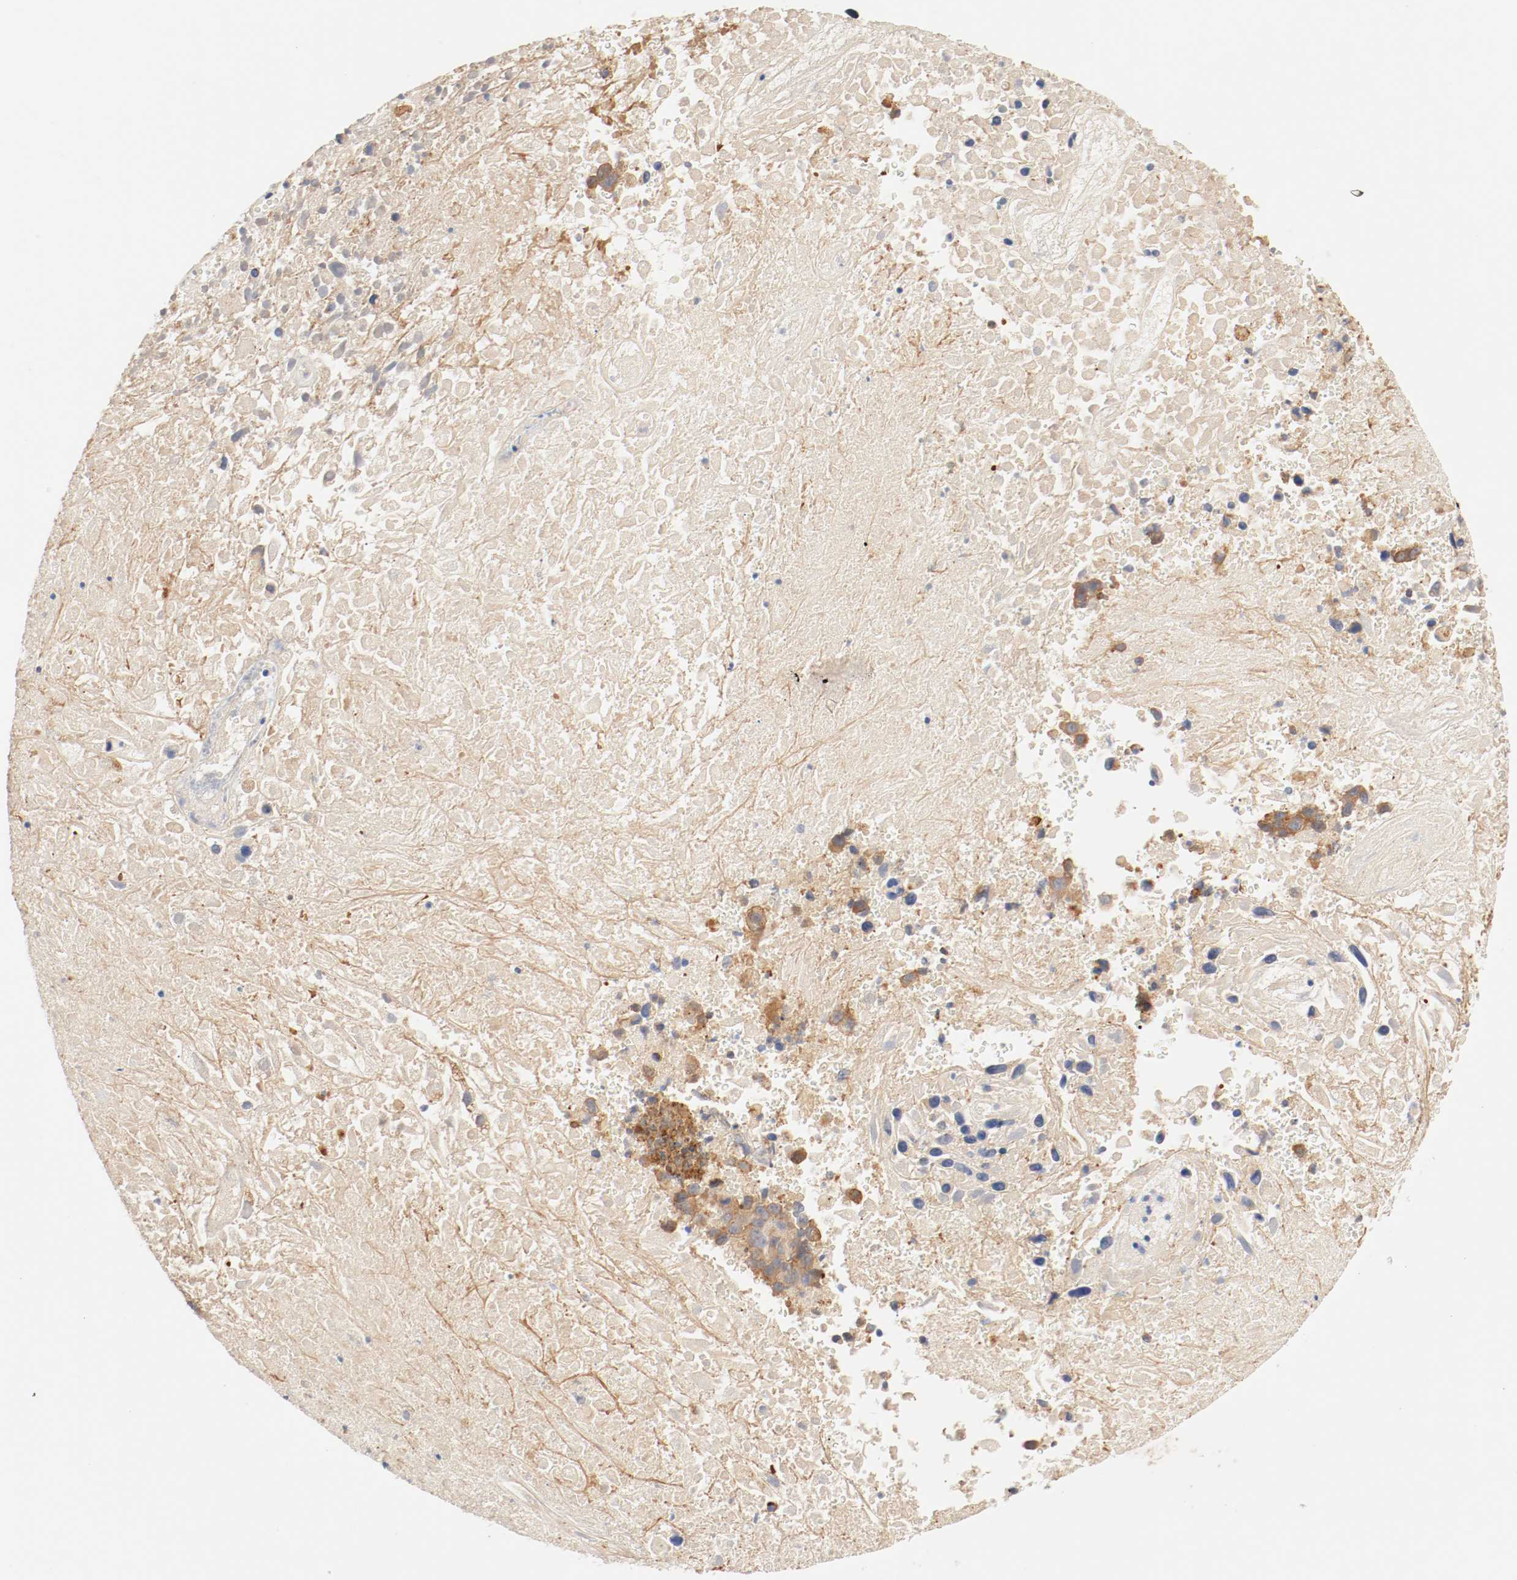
{"staining": {"intensity": "strong", "quantity": ">75%", "location": "cytoplasmic/membranous"}, "tissue": "melanoma", "cell_type": "Tumor cells", "image_type": "cancer", "snomed": [{"axis": "morphology", "description": "Malignant melanoma, Metastatic site"}, {"axis": "topography", "description": "Cerebral cortex"}], "caption": "IHC micrograph of neoplastic tissue: human malignant melanoma (metastatic site) stained using immunohistochemistry (IHC) reveals high levels of strong protein expression localized specifically in the cytoplasmic/membranous of tumor cells, appearing as a cytoplasmic/membranous brown color.", "gene": "GIT1", "patient": {"sex": "female", "age": 52}}